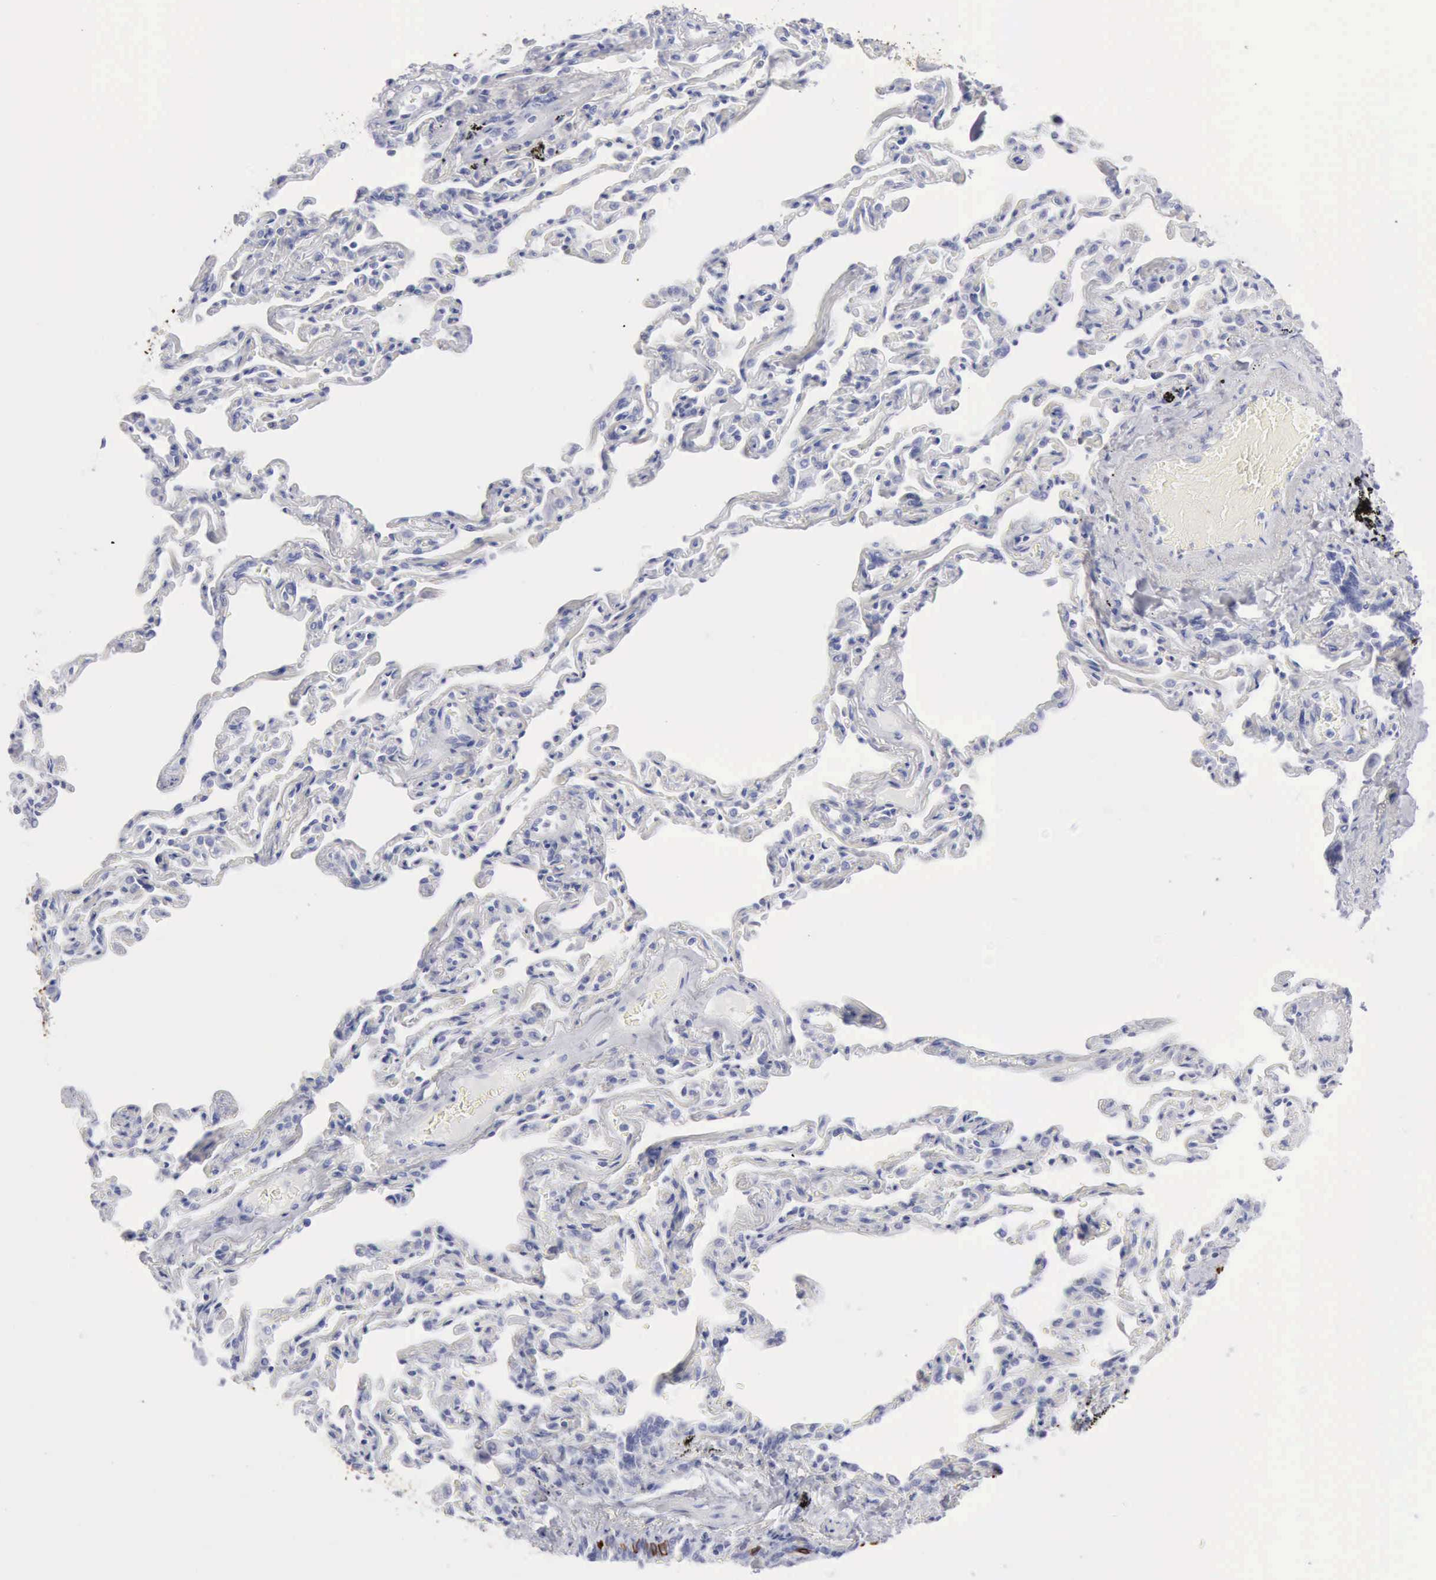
{"staining": {"intensity": "strong", "quantity": "25%-75%", "location": "cytoplasmic/membranous"}, "tissue": "bronchus", "cell_type": "Respiratory epithelial cells", "image_type": "normal", "snomed": [{"axis": "morphology", "description": "Normal tissue, NOS"}, {"axis": "topography", "description": "Cartilage tissue"}, {"axis": "topography", "description": "Bronchus"}, {"axis": "topography", "description": "Lung"}], "caption": "Protein analysis of normal bronchus shows strong cytoplasmic/membranous positivity in approximately 25%-75% of respiratory epithelial cells. (DAB (3,3'-diaminobenzidine) IHC, brown staining for protein, blue staining for nuclei).", "gene": "KRT5", "patient": {"sex": "male", "age": 64}}